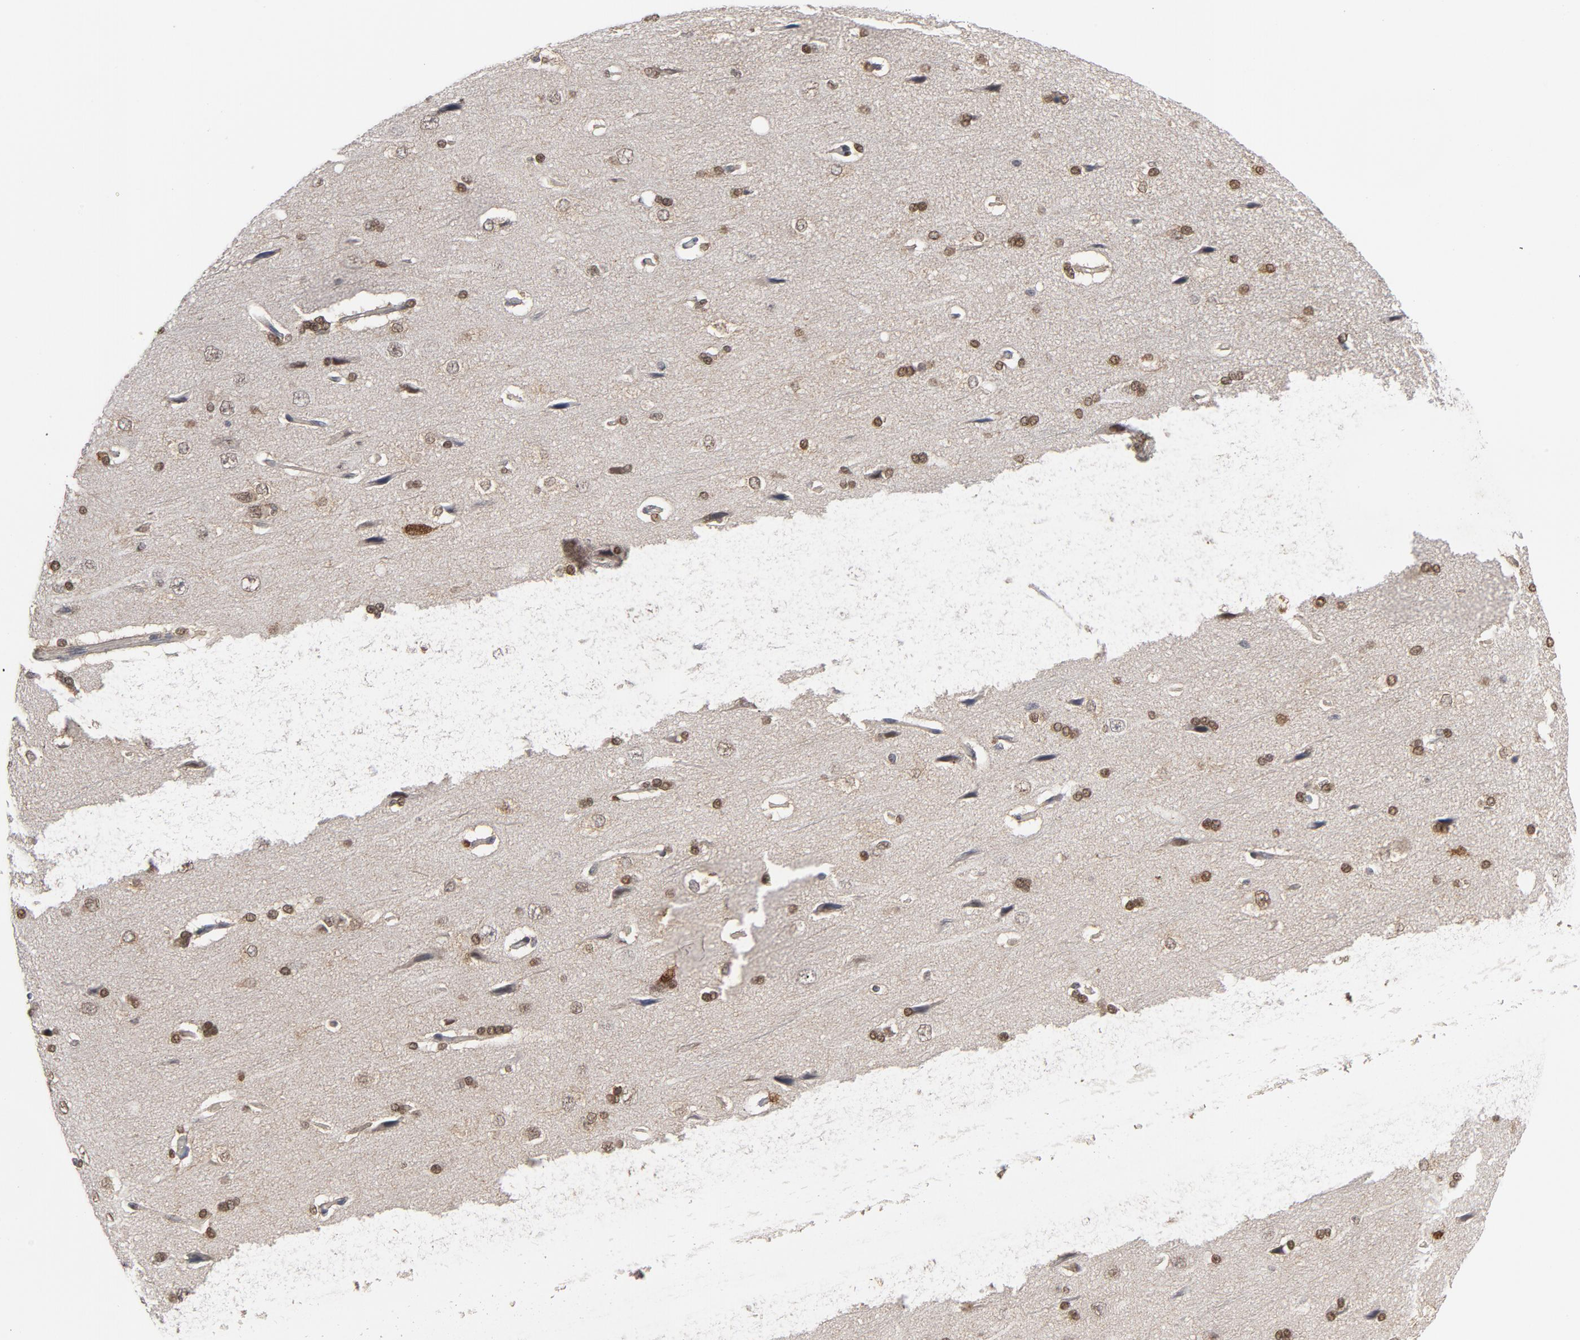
{"staining": {"intensity": "negative", "quantity": "none", "location": "none"}, "tissue": "cerebral cortex", "cell_type": "Endothelial cells", "image_type": "normal", "snomed": [{"axis": "morphology", "description": "Normal tissue, NOS"}, {"axis": "topography", "description": "Cerebral cortex"}], "caption": "DAB immunohistochemical staining of unremarkable human cerebral cortex demonstrates no significant staining in endothelial cells. (Immunohistochemistry (ihc), brightfield microscopy, high magnification).", "gene": "PRDX1", "patient": {"sex": "male", "age": 62}}